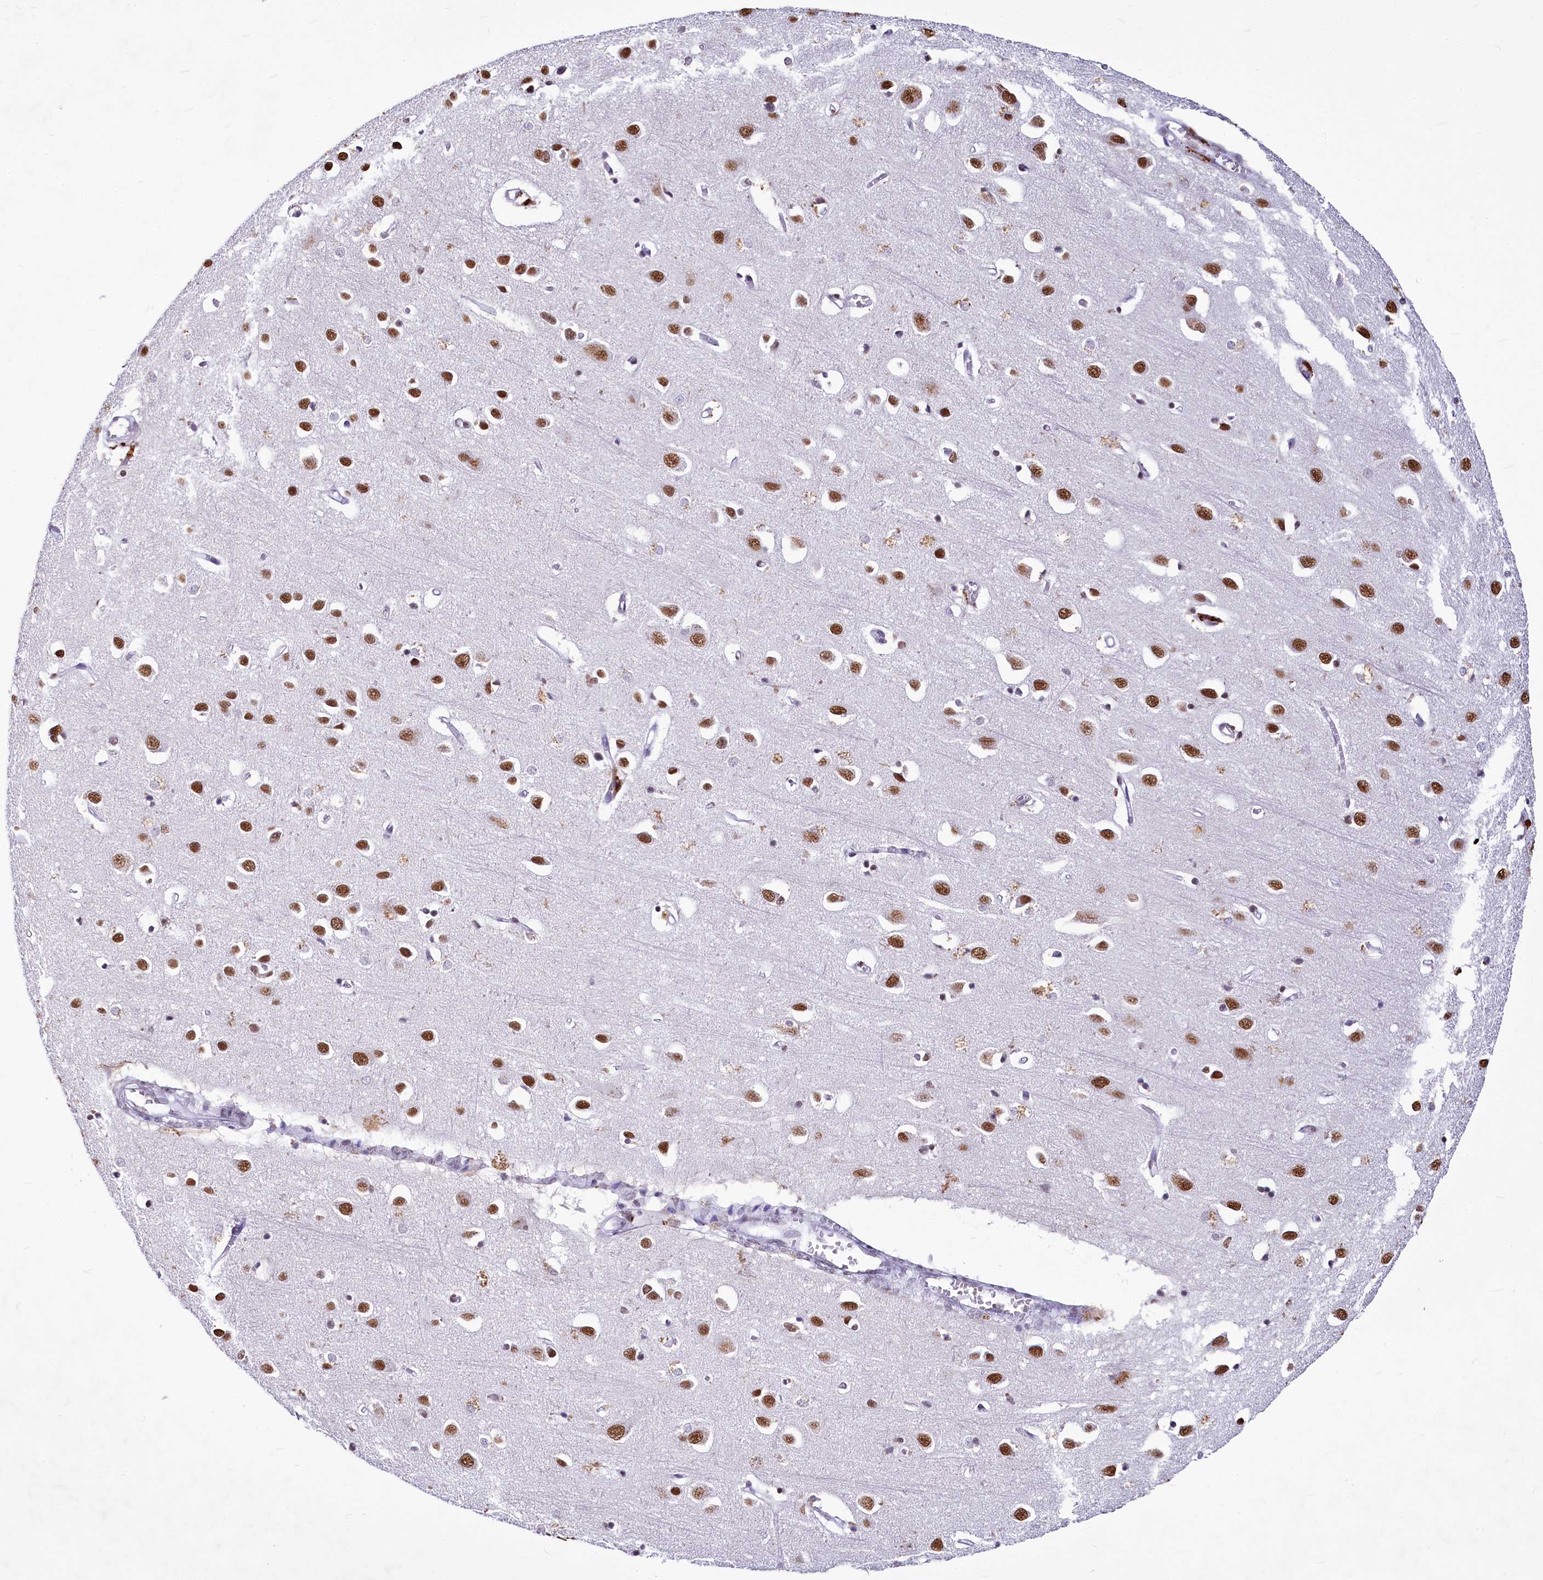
{"staining": {"intensity": "negative", "quantity": "none", "location": "none"}, "tissue": "cerebral cortex", "cell_type": "Endothelial cells", "image_type": "normal", "snomed": [{"axis": "morphology", "description": "Normal tissue, NOS"}, {"axis": "topography", "description": "Cerebral cortex"}], "caption": "Cerebral cortex stained for a protein using immunohistochemistry demonstrates no positivity endothelial cells.", "gene": "PARPBP", "patient": {"sex": "female", "age": 64}}